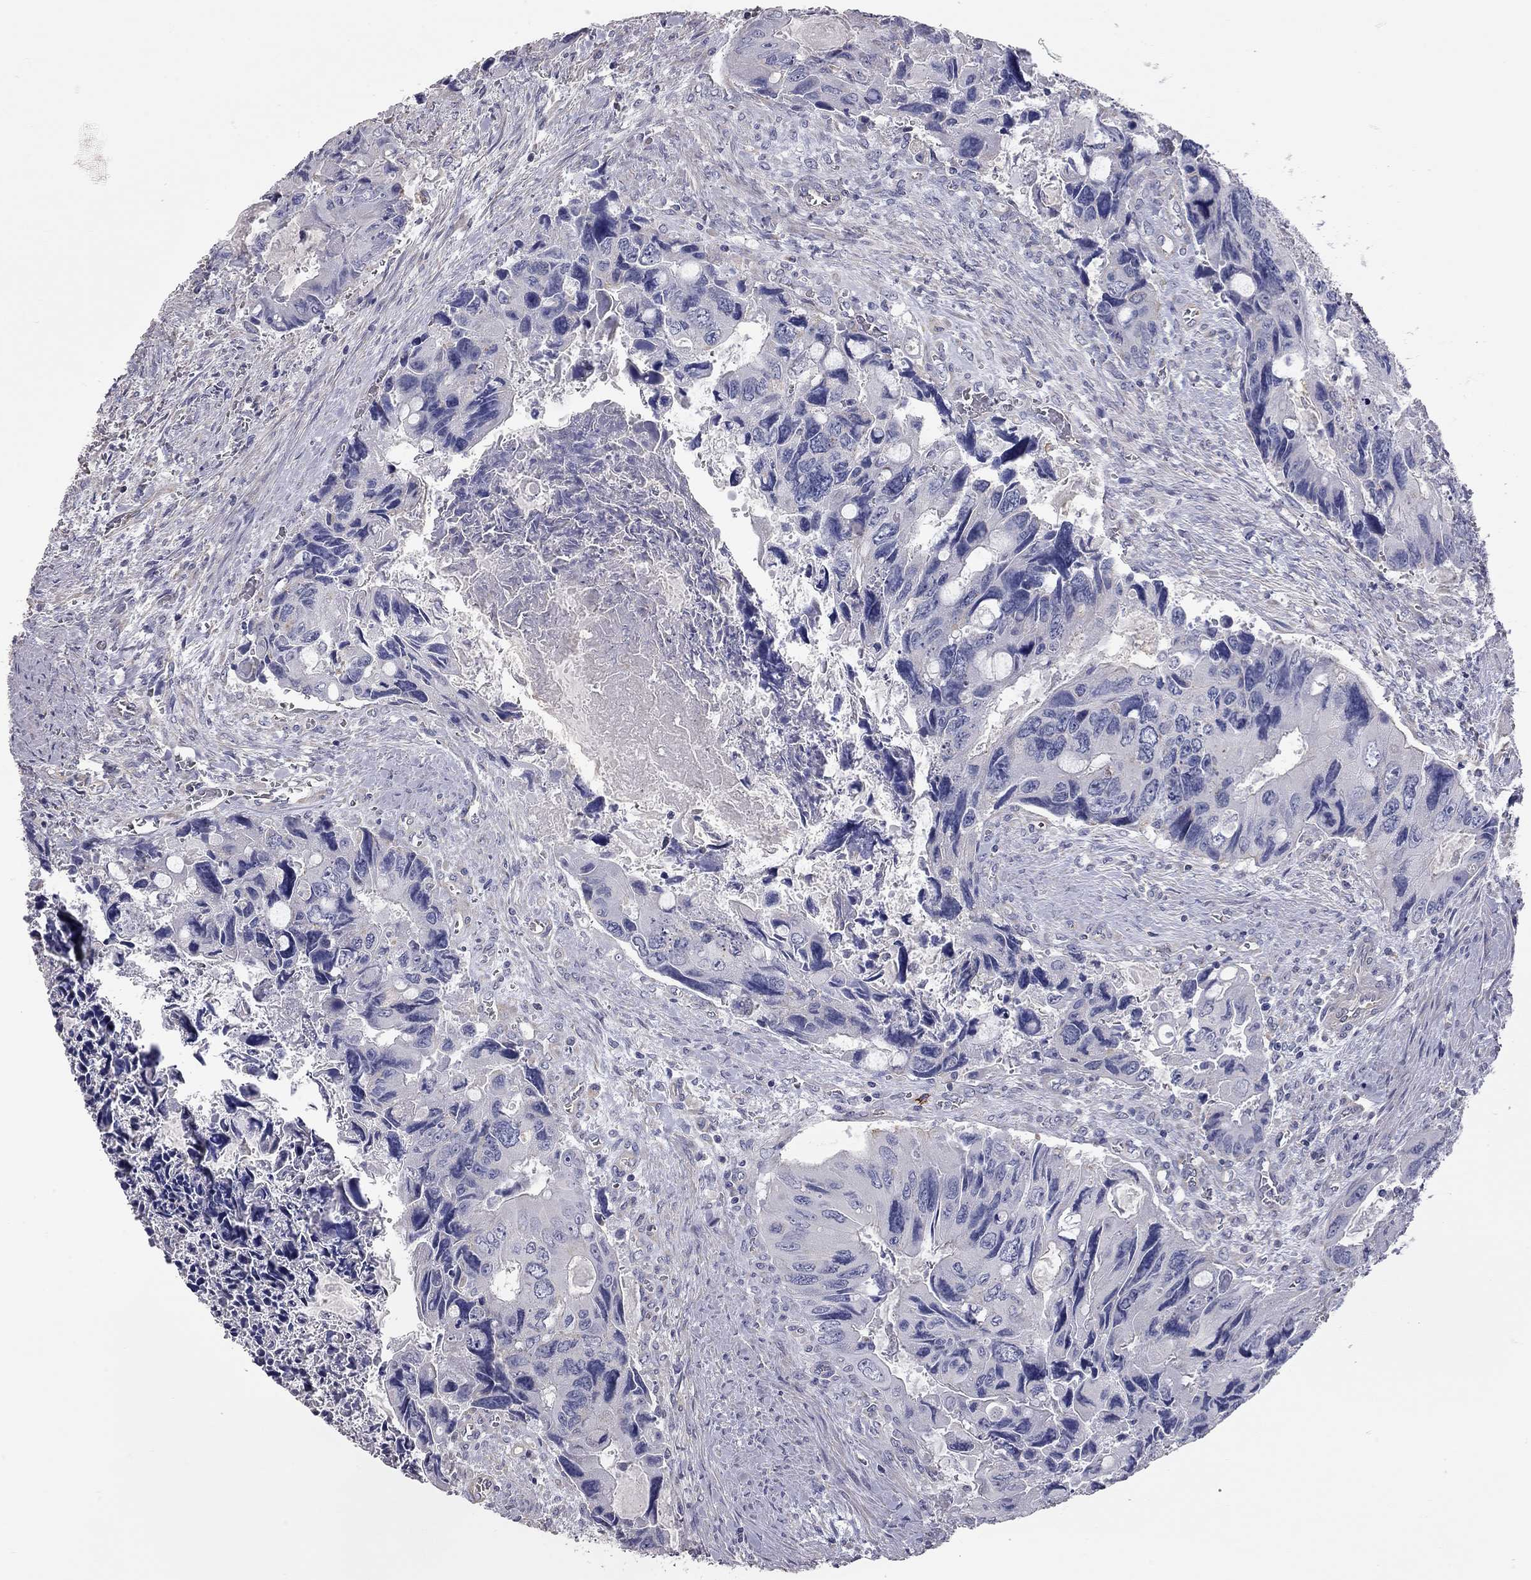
{"staining": {"intensity": "negative", "quantity": "none", "location": "none"}, "tissue": "colorectal cancer", "cell_type": "Tumor cells", "image_type": "cancer", "snomed": [{"axis": "morphology", "description": "Adenocarcinoma, NOS"}, {"axis": "topography", "description": "Rectum"}], "caption": "Colorectal cancer stained for a protein using immunohistochemistry exhibits no staining tumor cells.", "gene": "C10orf90", "patient": {"sex": "male", "age": 62}}